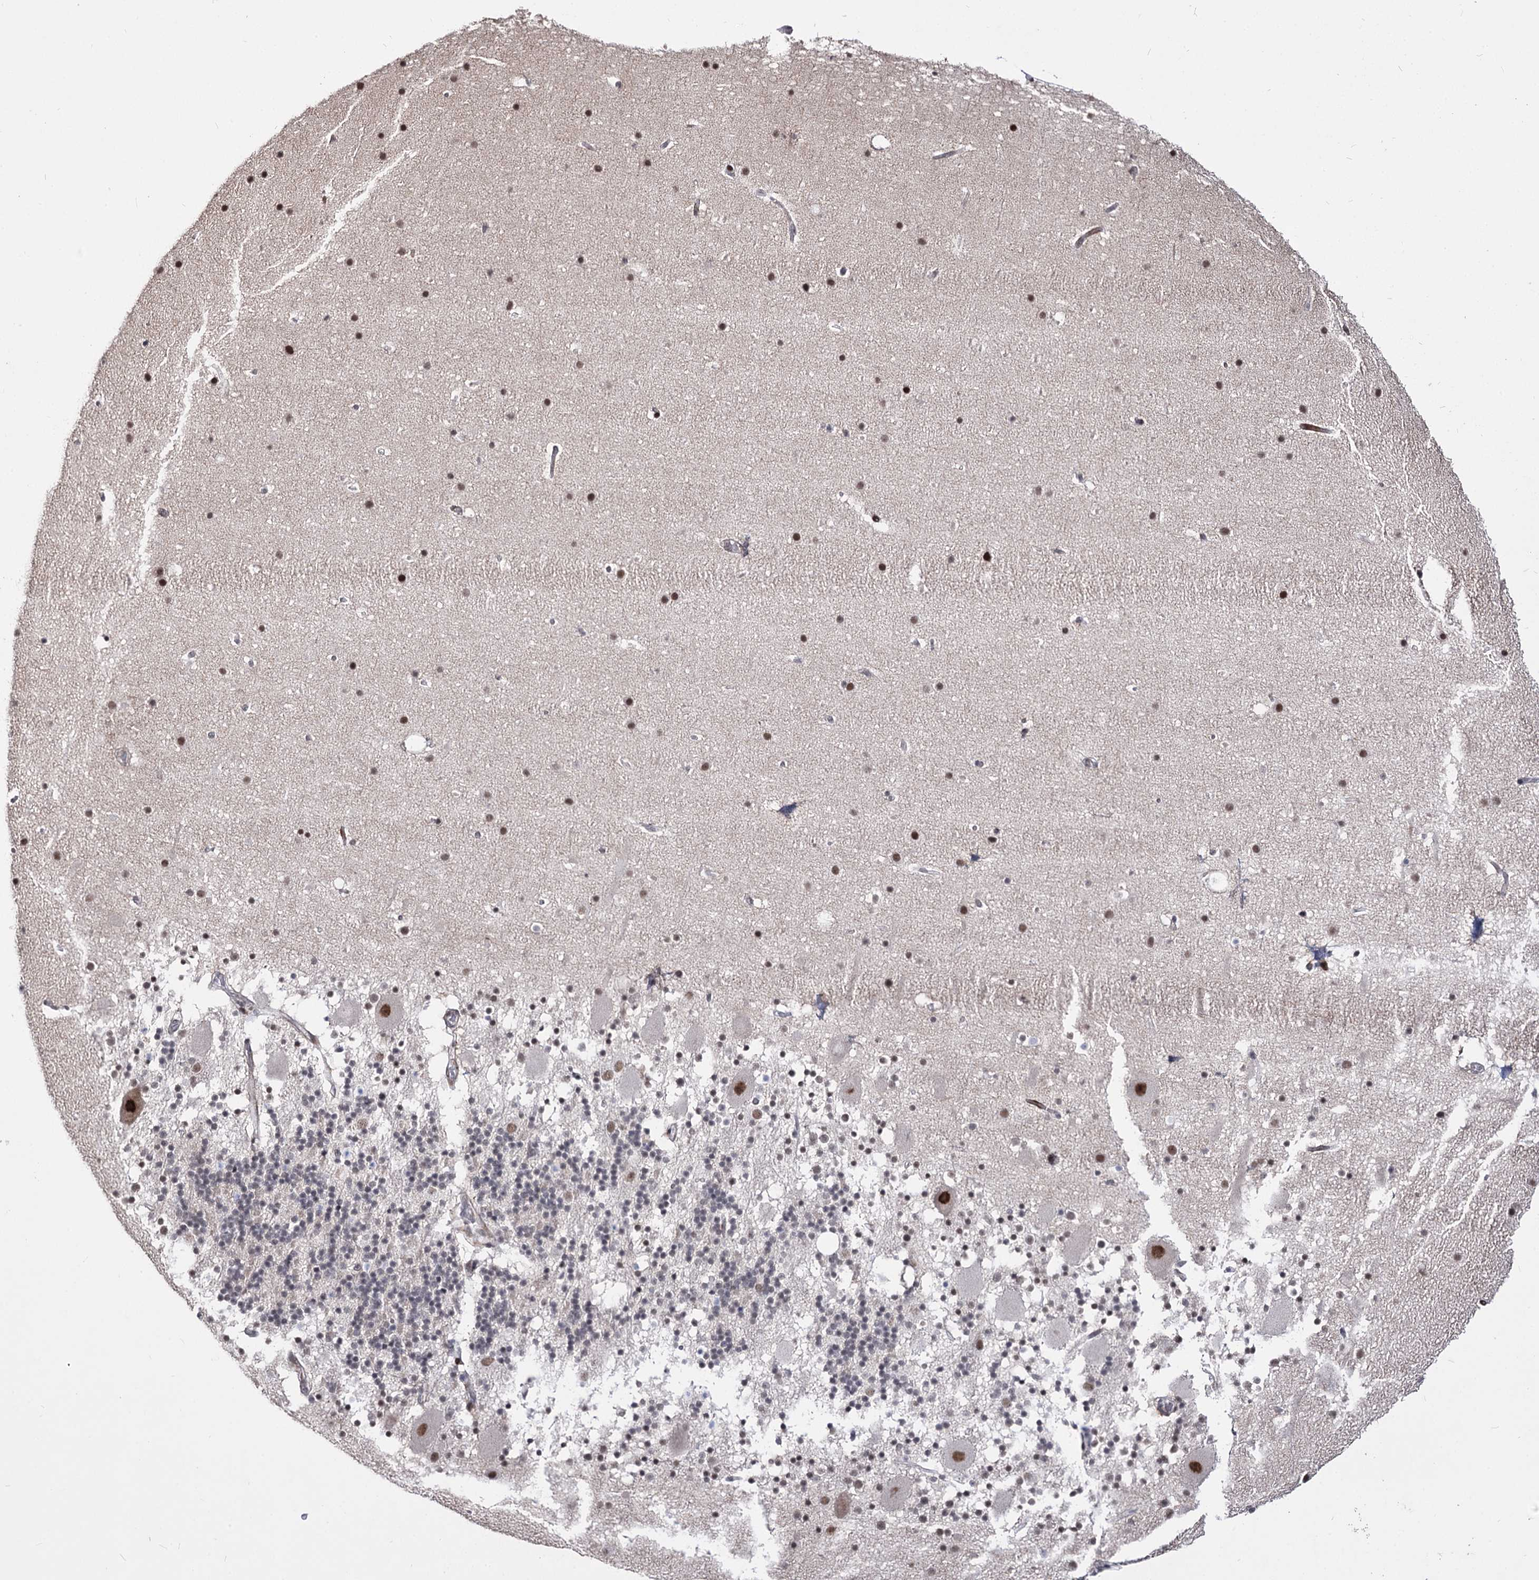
{"staining": {"intensity": "weak", "quantity": "<25%", "location": "nuclear"}, "tissue": "cerebellum", "cell_type": "Cells in granular layer", "image_type": "normal", "snomed": [{"axis": "morphology", "description": "Normal tissue, NOS"}, {"axis": "topography", "description": "Cerebellum"}], "caption": "DAB immunohistochemical staining of normal human cerebellum shows no significant staining in cells in granular layer. The staining was performed using DAB to visualize the protein expression in brown, while the nuclei were stained in blue with hematoxylin (Magnification: 20x).", "gene": "STOX1", "patient": {"sex": "male", "age": 57}}